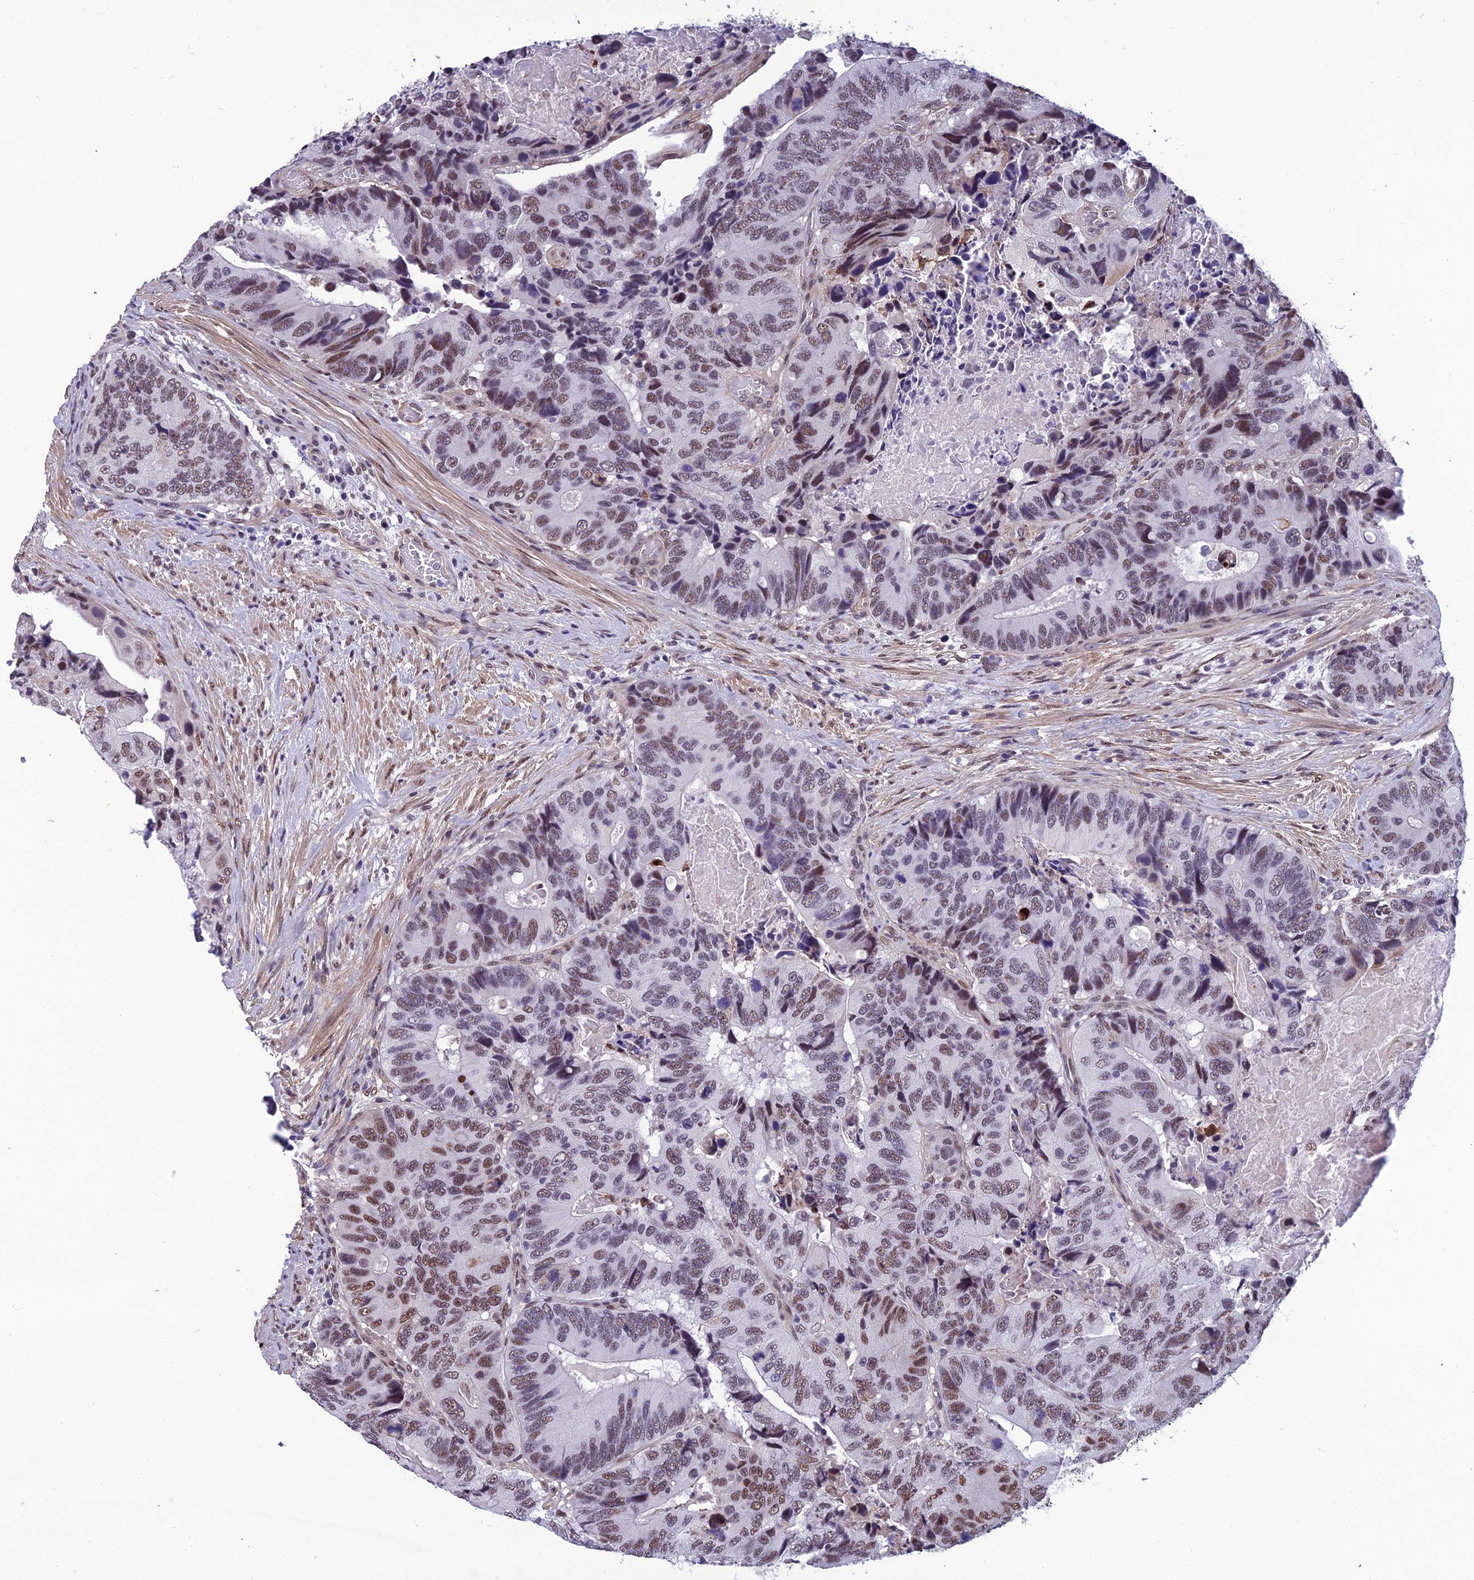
{"staining": {"intensity": "moderate", "quantity": "25%-75%", "location": "nuclear"}, "tissue": "colorectal cancer", "cell_type": "Tumor cells", "image_type": "cancer", "snomed": [{"axis": "morphology", "description": "Adenocarcinoma, NOS"}, {"axis": "topography", "description": "Colon"}], "caption": "There is medium levels of moderate nuclear expression in tumor cells of adenocarcinoma (colorectal), as demonstrated by immunohistochemical staining (brown color).", "gene": "RSRC1", "patient": {"sex": "male", "age": 84}}